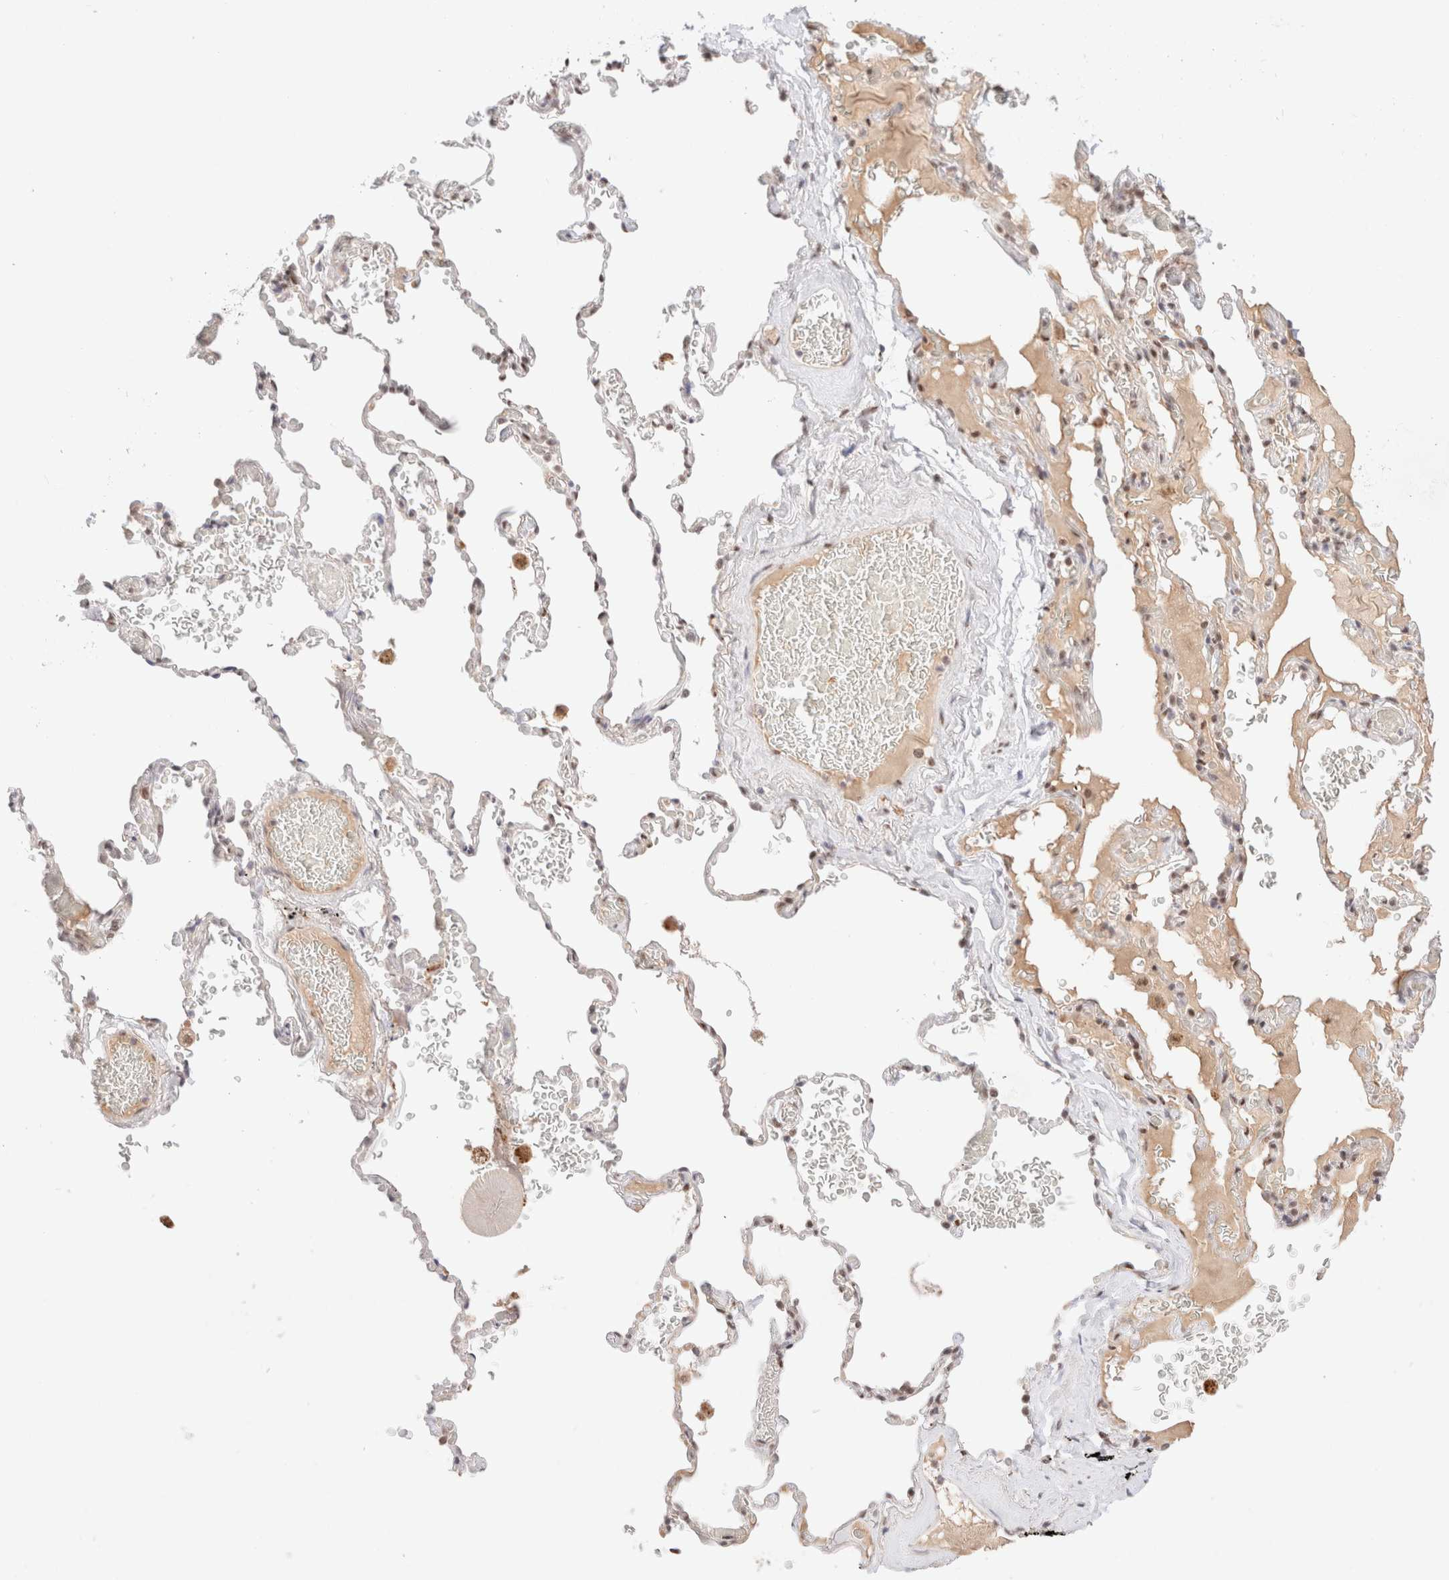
{"staining": {"intensity": "weak", "quantity": ">75%", "location": "nuclear"}, "tissue": "adipose tissue", "cell_type": "Adipocytes", "image_type": "normal", "snomed": [{"axis": "morphology", "description": "Normal tissue, NOS"}, {"axis": "topography", "description": "Cartilage tissue"}, {"axis": "topography", "description": "Lung"}], "caption": "Adipose tissue stained with a protein marker reveals weak staining in adipocytes.", "gene": "CIC", "patient": {"sex": "female", "age": 77}}